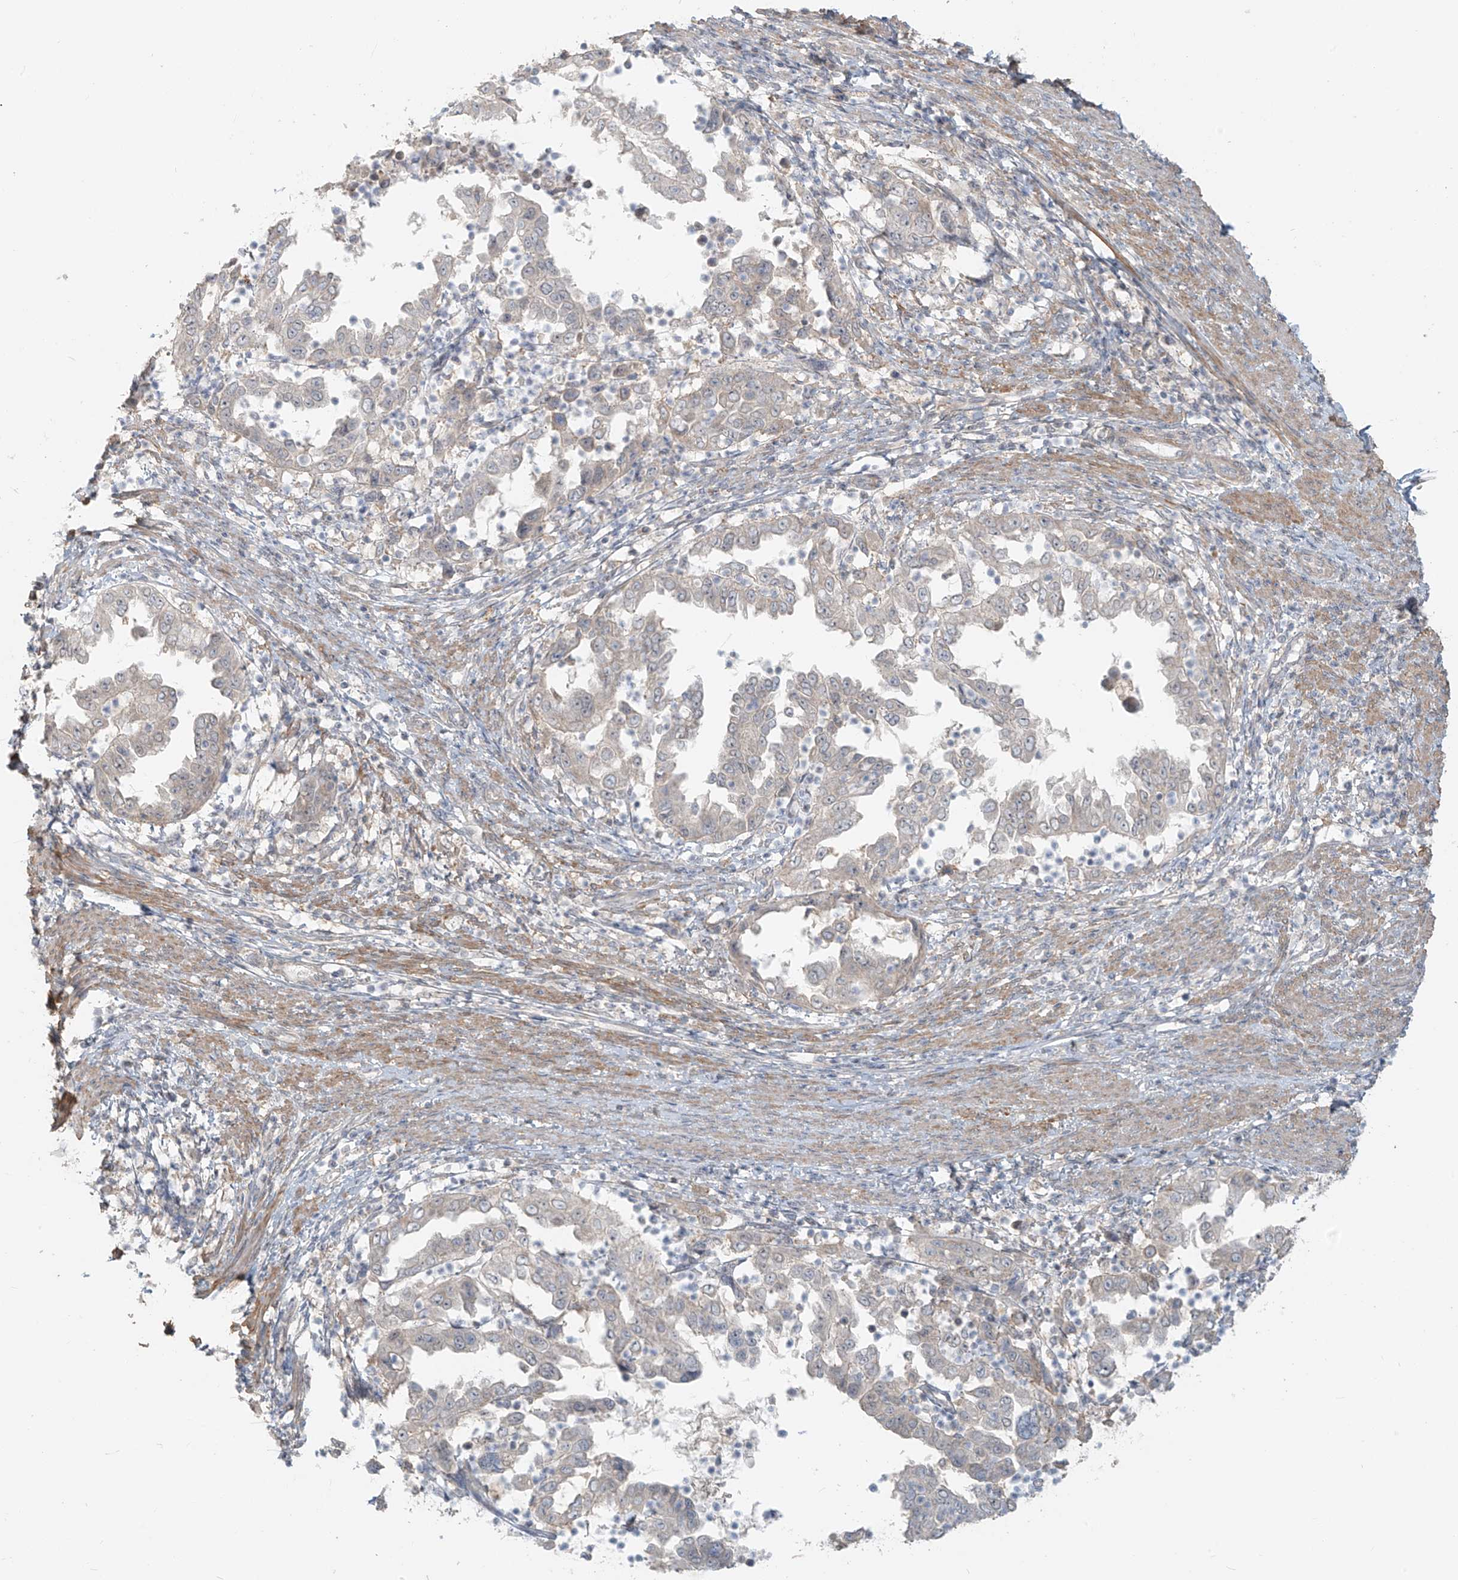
{"staining": {"intensity": "weak", "quantity": "<25%", "location": "cytoplasmic/membranous"}, "tissue": "endometrial cancer", "cell_type": "Tumor cells", "image_type": "cancer", "snomed": [{"axis": "morphology", "description": "Adenocarcinoma, NOS"}, {"axis": "topography", "description": "Endometrium"}], "caption": "This micrograph is of adenocarcinoma (endometrial) stained with immunohistochemistry (IHC) to label a protein in brown with the nuclei are counter-stained blue. There is no positivity in tumor cells. Brightfield microscopy of immunohistochemistry stained with DAB (3,3'-diaminobenzidine) (brown) and hematoxylin (blue), captured at high magnification.", "gene": "ABCD1", "patient": {"sex": "female", "age": 85}}